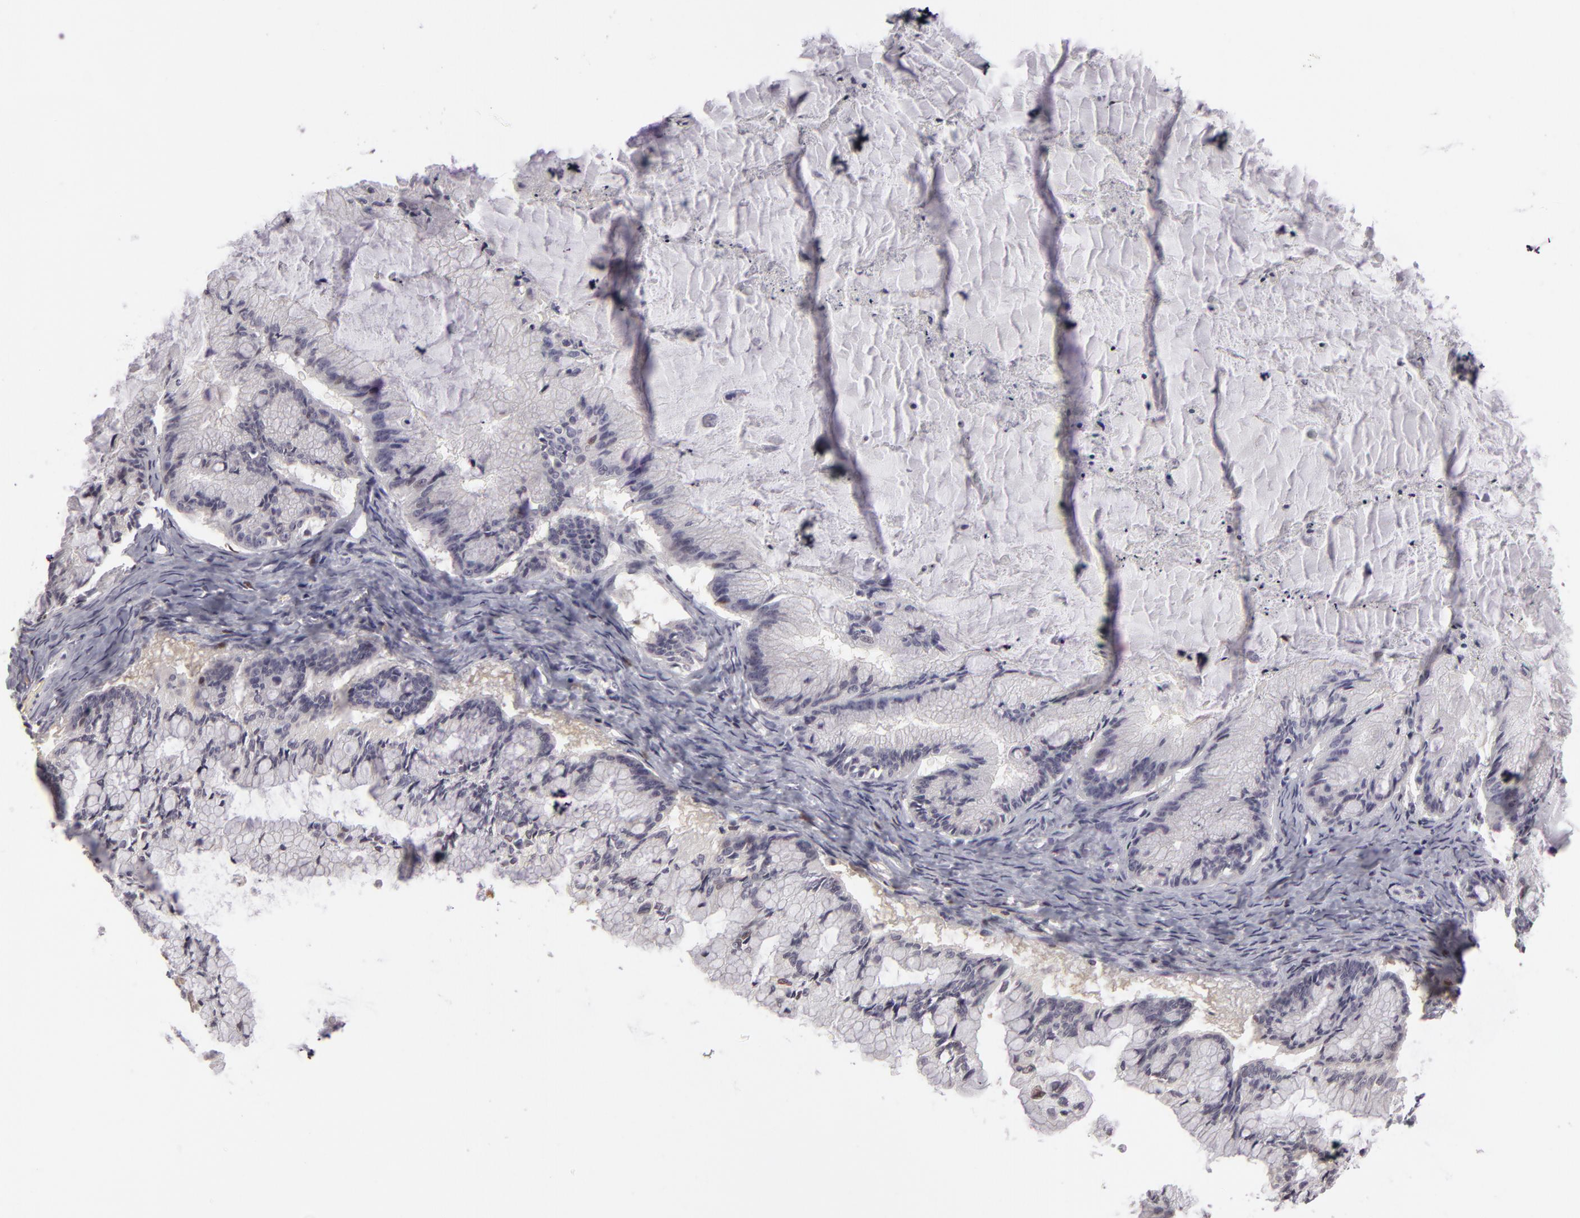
{"staining": {"intensity": "negative", "quantity": "none", "location": "none"}, "tissue": "ovarian cancer", "cell_type": "Tumor cells", "image_type": "cancer", "snomed": [{"axis": "morphology", "description": "Cystadenocarcinoma, mucinous, NOS"}, {"axis": "topography", "description": "Ovary"}], "caption": "IHC micrograph of human ovarian cancer (mucinous cystadenocarcinoma) stained for a protein (brown), which reveals no staining in tumor cells.", "gene": "GNPDA1", "patient": {"sex": "female", "age": 57}}